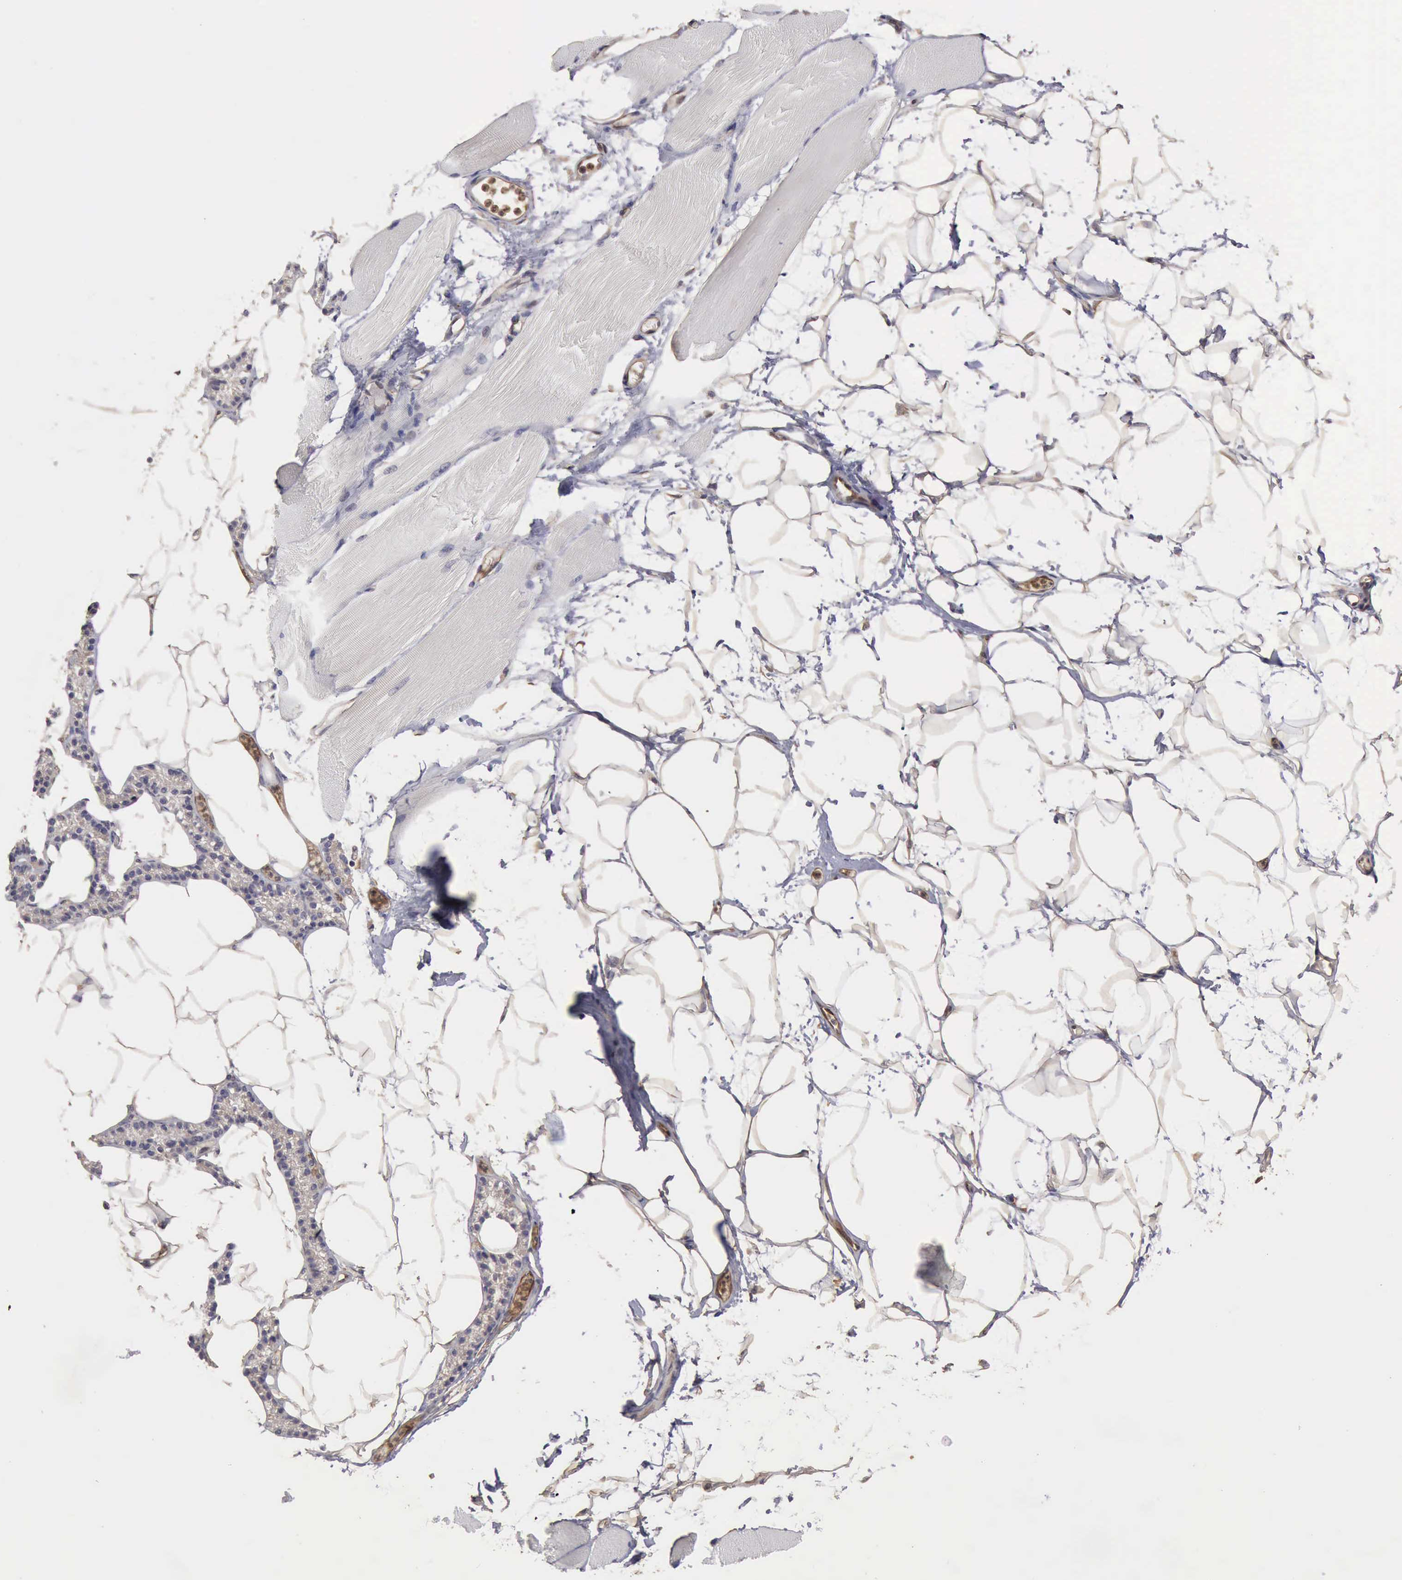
{"staining": {"intensity": "negative", "quantity": "none", "location": "none"}, "tissue": "skeletal muscle", "cell_type": "Myocytes", "image_type": "normal", "snomed": [{"axis": "morphology", "description": "Normal tissue, NOS"}, {"axis": "topography", "description": "Skeletal muscle"}, {"axis": "topography", "description": "Parathyroid gland"}], "caption": "A high-resolution micrograph shows IHC staining of benign skeletal muscle, which exhibits no significant expression in myocytes.", "gene": "BMX", "patient": {"sex": "female", "age": 37}}